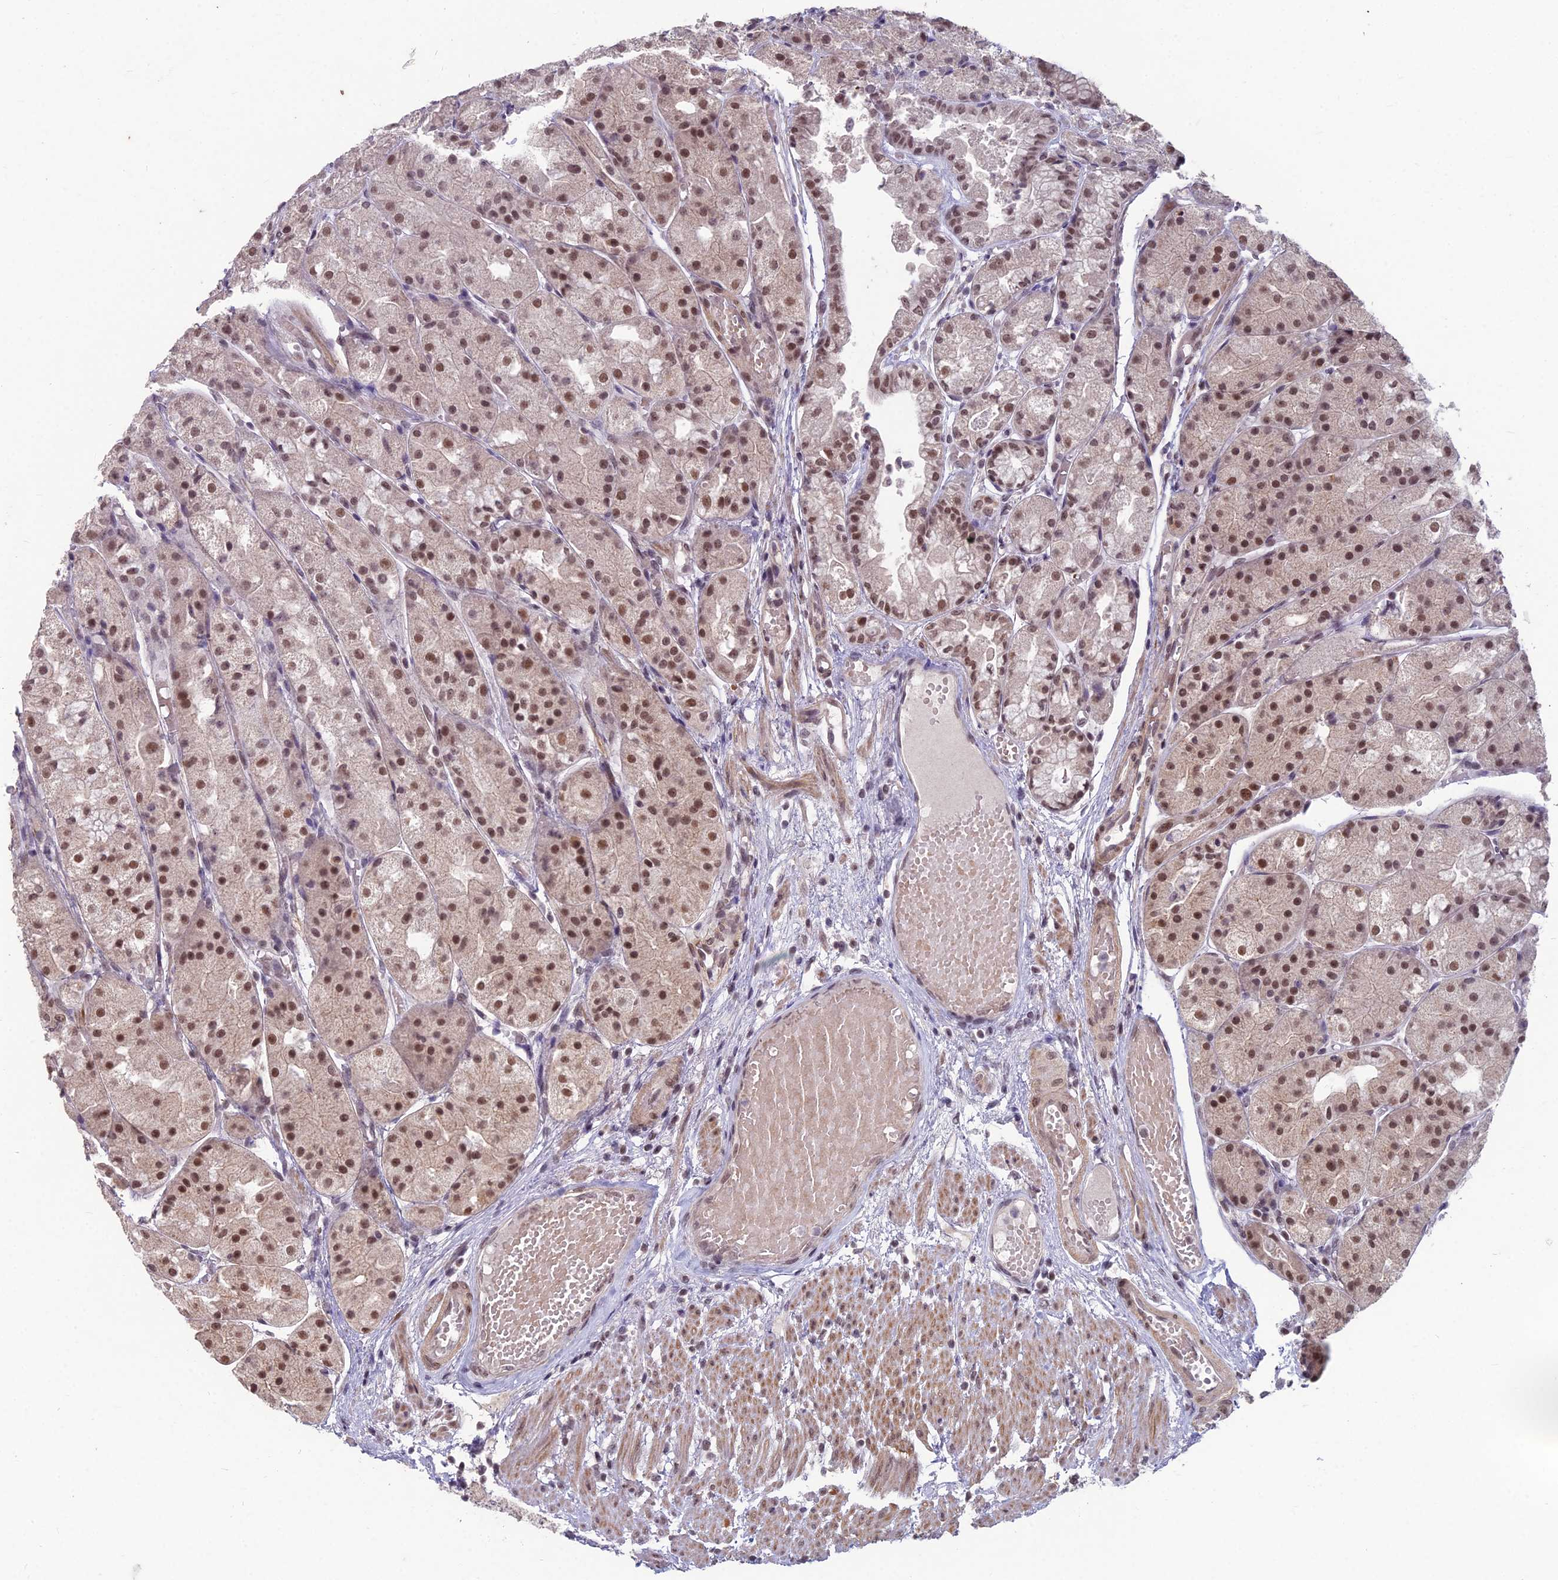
{"staining": {"intensity": "strong", "quantity": "25%-75%", "location": "cytoplasmic/membranous,nuclear"}, "tissue": "stomach", "cell_type": "Glandular cells", "image_type": "normal", "snomed": [{"axis": "morphology", "description": "Normal tissue, NOS"}, {"axis": "topography", "description": "Stomach, upper"}], "caption": "Protein analysis of benign stomach demonstrates strong cytoplasmic/membranous,nuclear staining in about 25%-75% of glandular cells.", "gene": "KAT7", "patient": {"sex": "male", "age": 72}}